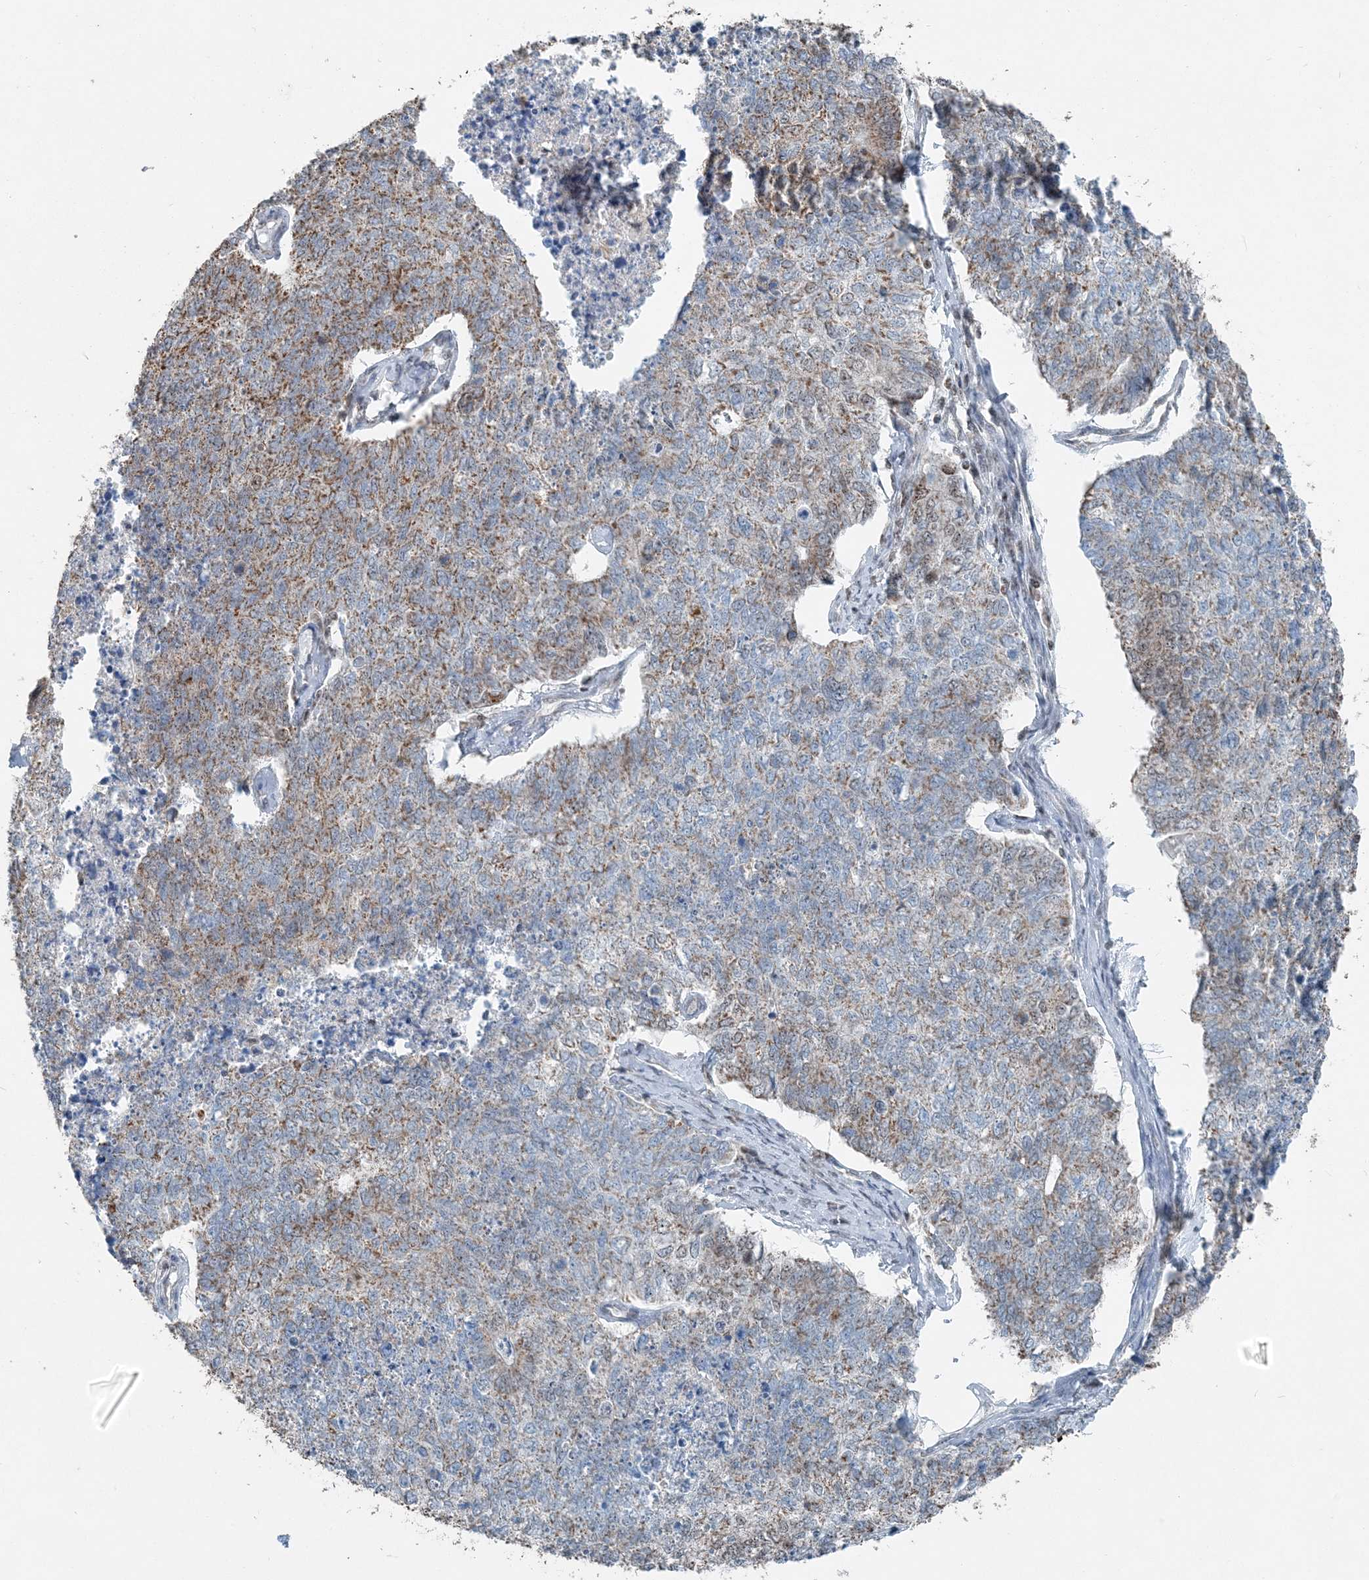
{"staining": {"intensity": "moderate", "quantity": ">75%", "location": "cytoplasmic/membranous"}, "tissue": "cervical cancer", "cell_type": "Tumor cells", "image_type": "cancer", "snomed": [{"axis": "morphology", "description": "Squamous cell carcinoma, NOS"}, {"axis": "topography", "description": "Cervix"}], "caption": "Brown immunohistochemical staining in cervical cancer demonstrates moderate cytoplasmic/membranous positivity in approximately >75% of tumor cells.", "gene": "SUCLG1", "patient": {"sex": "female", "age": 63}}